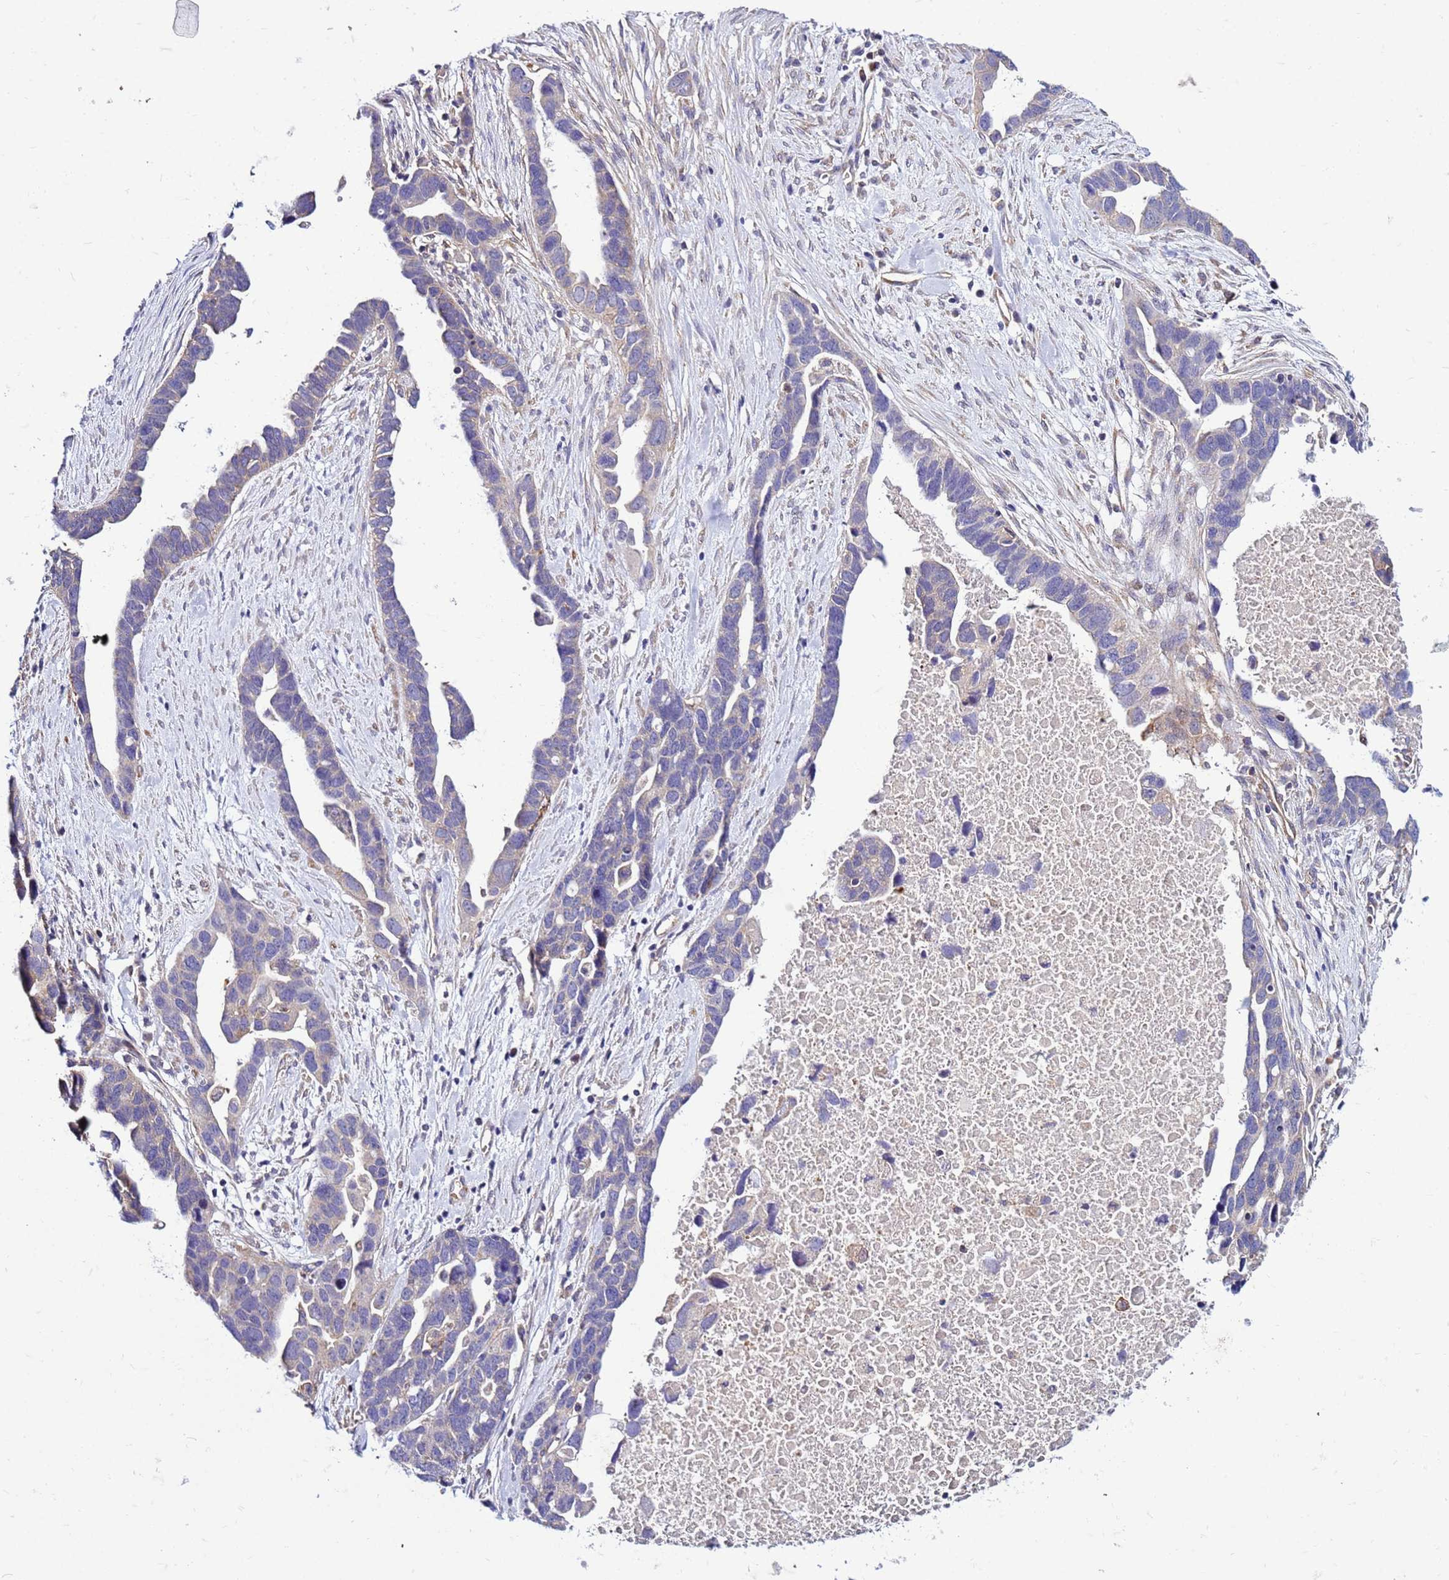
{"staining": {"intensity": "negative", "quantity": "none", "location": "none"}, "tissue": "ovarian cancer", "cell_type": "Tumor cells", "image_type": "cancer", "snomed": [{"axis": "morphology", "description": "Cystadenocarcinoma, serous, NOS"}, {"axis": "topography", "description": "Ovary"}], "caption": "Immunohistochemical staining of human ovarian cancer exhibits no significant staining in tumor cells.", "gene": "PKD1", "patient": {"sex": "female", "age": 54}}